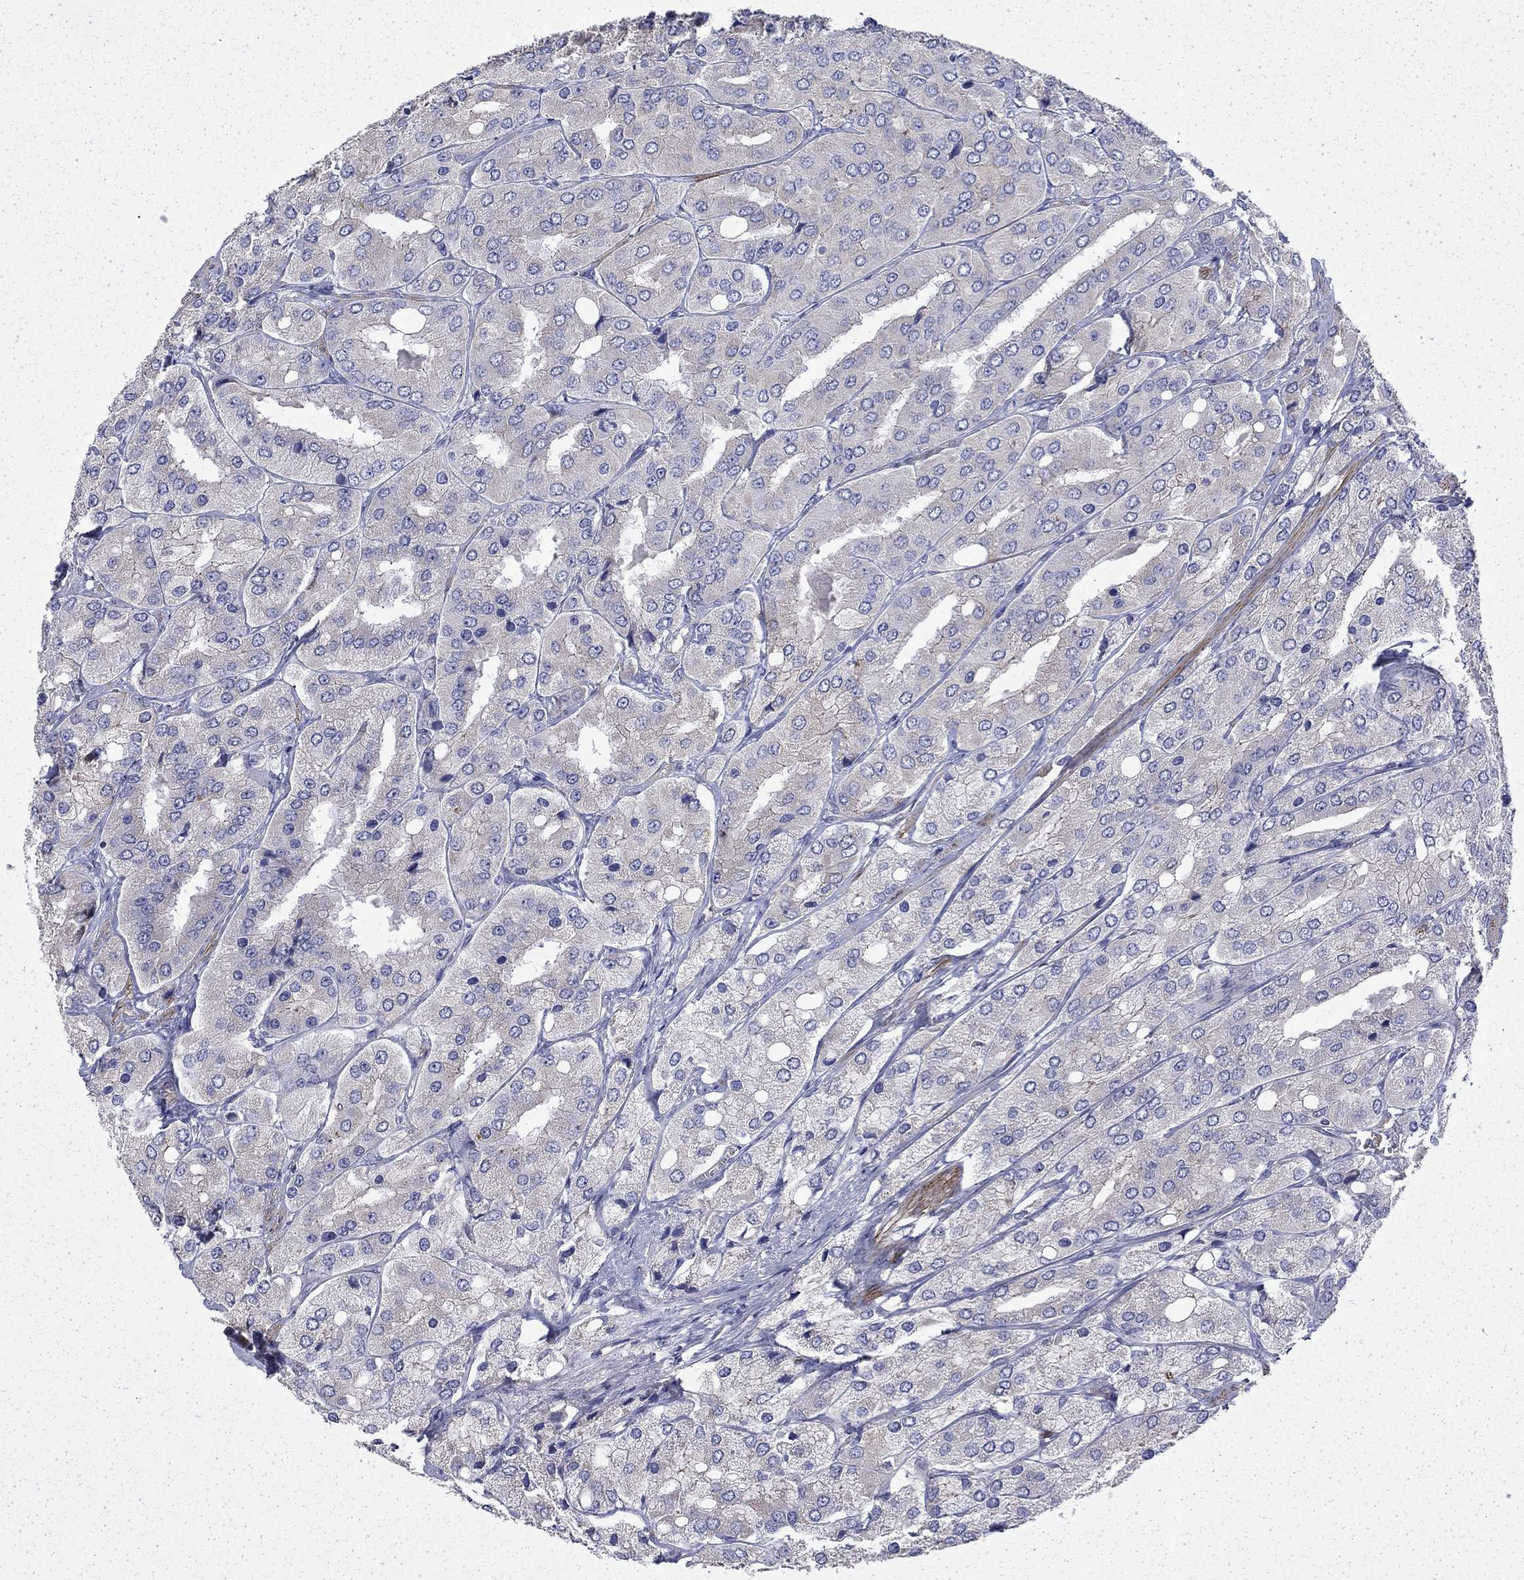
{"staining": {"intensity": "strong", "quantity": "<25%", "location": "cytoplasmic/membranous"}, "tissue": "prostate cancer", "cell_type": "Tumor cells", "image_type": "cancer", "snomed": [{"axis": "morphology", "description": "Adenocarcinoma, Low grade"}, {"axis": "topography", "description": "Prostate"}], "caption": "IHC image of human low-grade adenocarcinoma (prostate) stained for a protein (brown), which demonstrates medium levels of strong cytoplasmic/membranous positivity in about <25% of tumor cells.", "gene": "DTNA", "patient": {"sex": "male", "age": 69}}